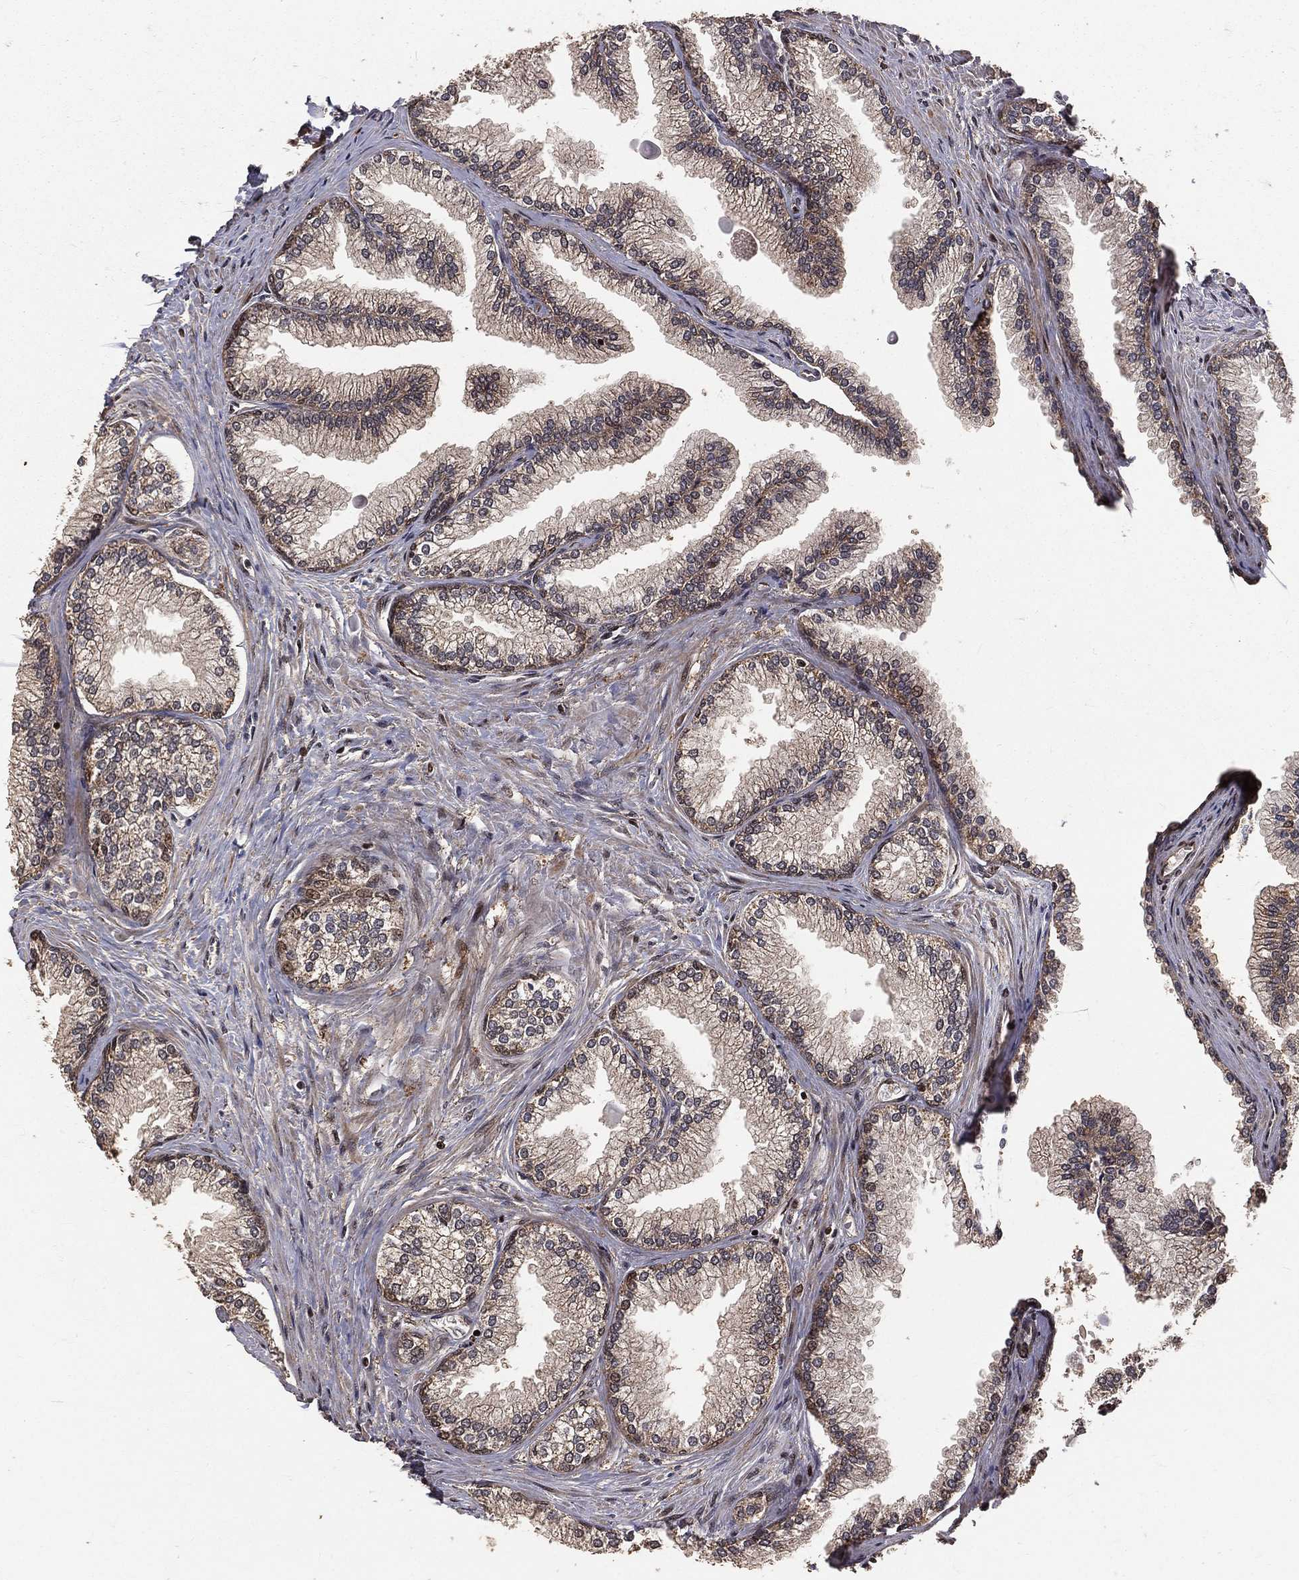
{"staining": {"intensity": "moderate", "quantity": ">75%", "location": "cytoplasmic/membranous"}, "tissue": "prostate", "cell_type": "Glandular cells", "image_type": "normal", "snomed": [{"axis": "morphology", "description": "Normal tissue, NOS"}, {"axis": "topography", "description": "Prostate"}], "caption": "Immunohistochemical staining of unremarkable human prostate shows moderate cytoplasmic/membranous protein expression in about >75% of glandular cells. (DAB (3,3'-diaminobenzidine) IHC, brown staining for protein, blue staining for nuclei).", "gene": "MAPK1", "patient": {"sex": "male", "age": 72}}